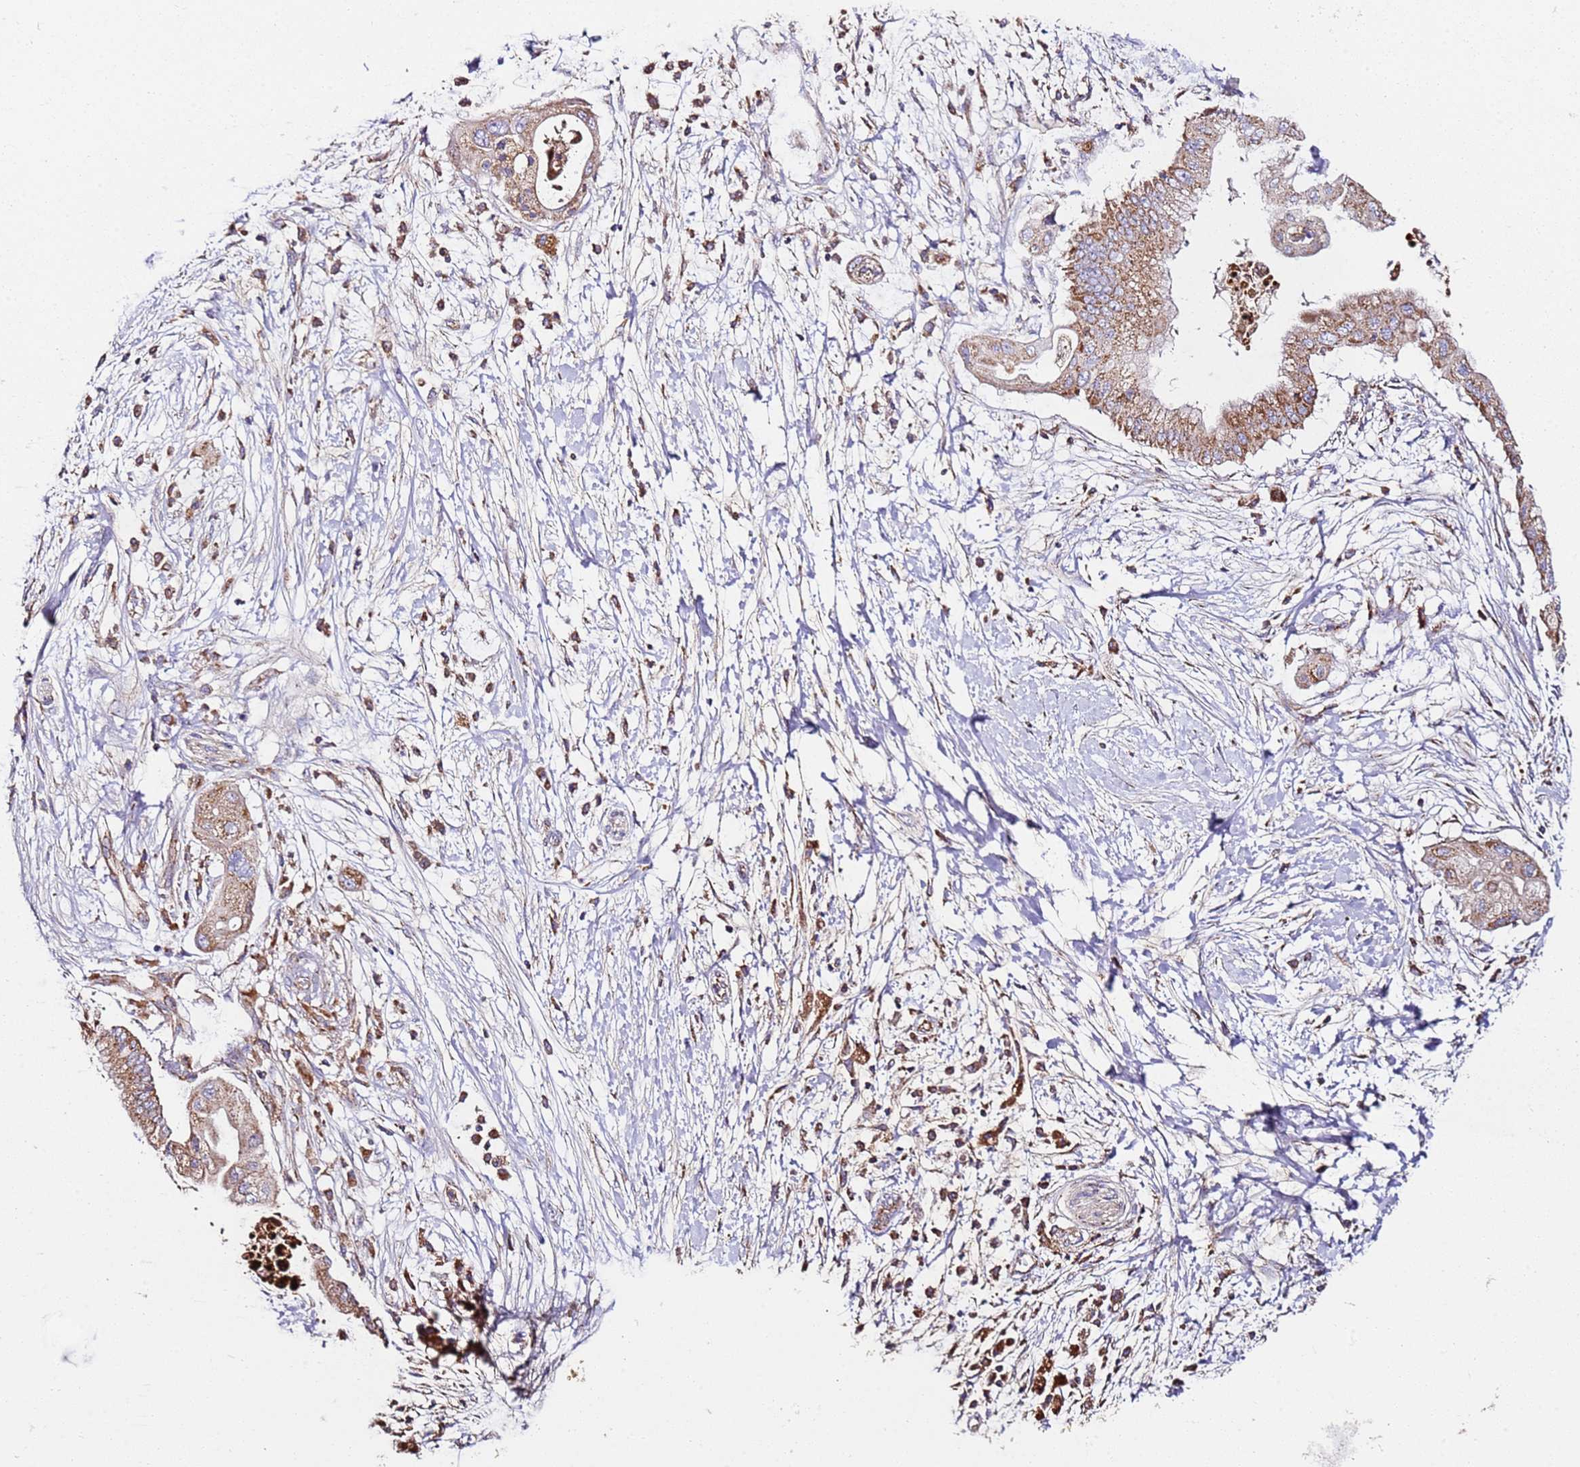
{"staining": {"intensity": "moderate", "quantity": ">75%", "location": "cytoplasmic/membranous"}, "tissue": "pancreatic cancer", "cell_type": "Tumor cells", "image_type": "cancer", "snomed": [{"axis": "morphology", "description": "Adenocarcinoma, NOS"}, {"axis": "topography", "description": "Pancreas"}], "caption": "Human pancreatic adenocarcinoma stained for a protein (brown) displays moderate cytoplasmic/membranous positive staining in approximately >75% of tumor cells.", "gene": "RMND5A", "patient": {"sex": "male", "age": 68}}